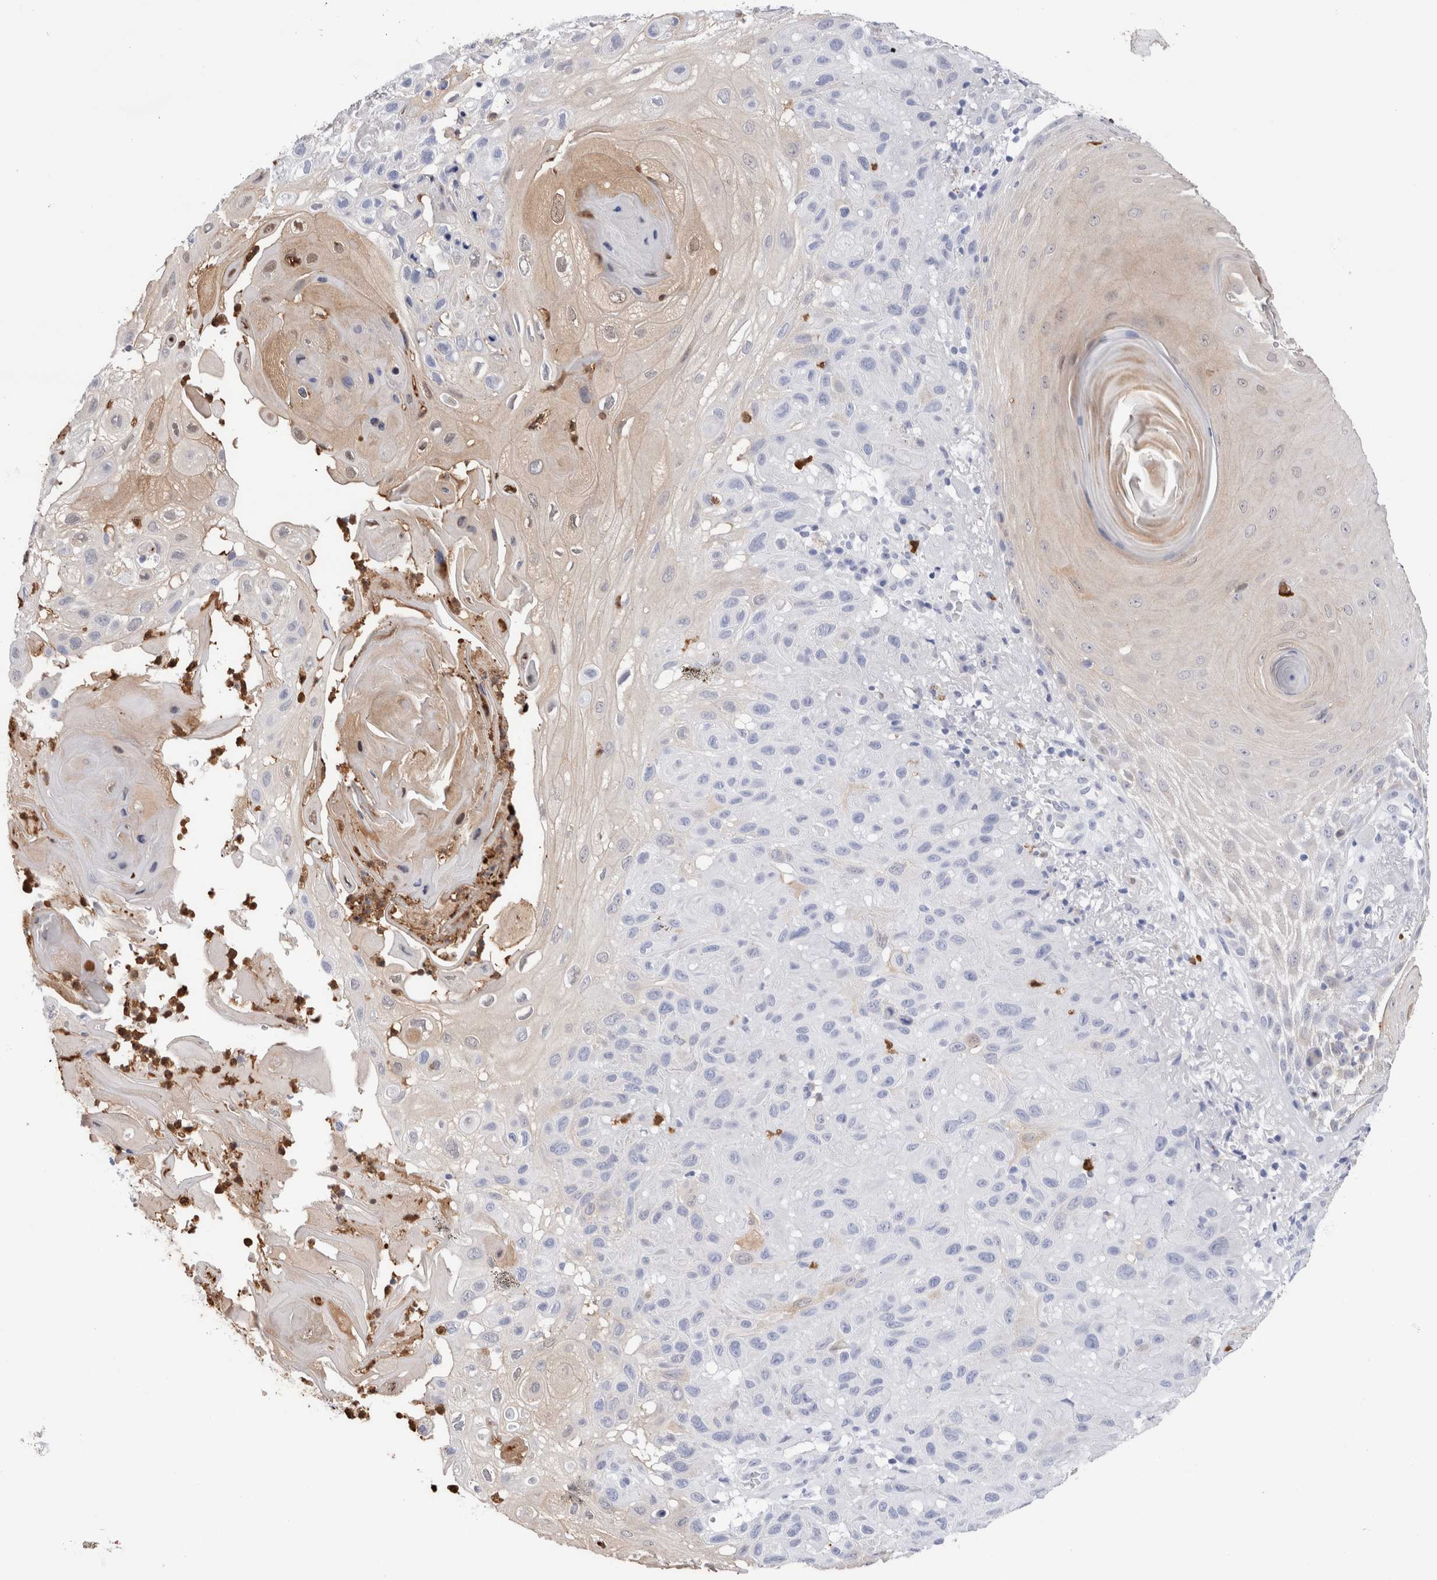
{"staining": {"intensity": "weak", "quantity": "25%-75%", "location": "cytoplasmic/membranous"}, "tissue": "skin cancer", "cell_type": "Tumor cells", "image_type": "cancer", "snomed": [{"axis": "morphology", "description": "Normal tissue, NOS"}, {"axis": "morphology", "description": "Squamous cell carcinoma, NOS"}, {"axis": "topography", "description": "Skin"}], "caption": "The image reveals a brown stain indicating the presence of a protein in the cytoplasmic/membranous of tumor cells in skin cancer (squamous cell carcinoma).", "gene": "SLC10A5", "patient": {"sex": "female", "age": 96}}